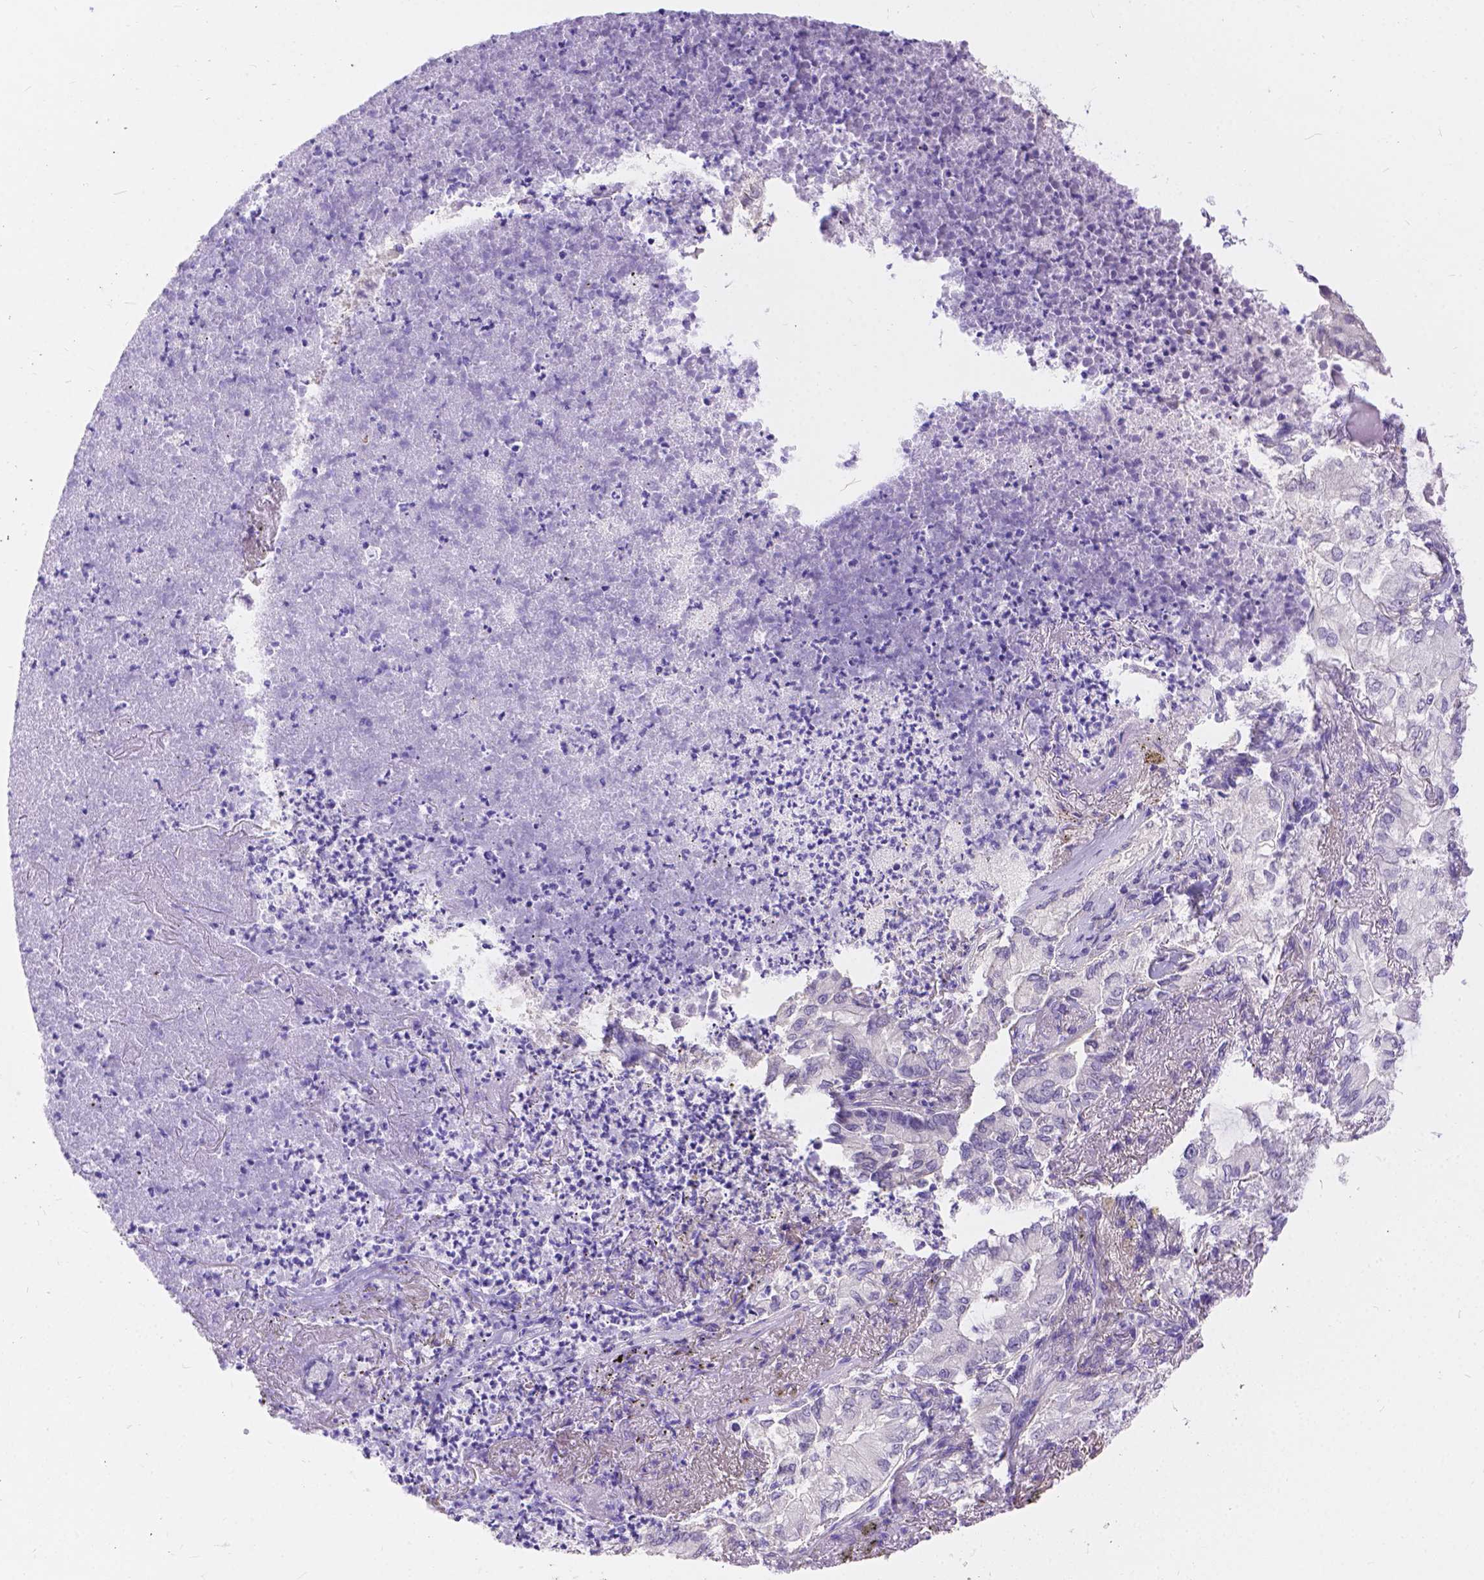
{"staining": {"intensity": "negative", "quantity": "none", "location": "none"}, "tissue": "lung cancer", "cell_type": "Tumor cells", "image_type": "cancer", "snomed": [{"axis": "morphology", "description": "Adenocarcinoma, NOS"}, {"axis": "topography", "description": "Lung"}], "caption": "Immunohistochemistry histopathology image of lung cancer (adenocarcinoma) stained for a protein (brown), which displays no staining in tumor cells.", "gene": "DLEC1", "patient": {"sex": "female", "age": 73}}